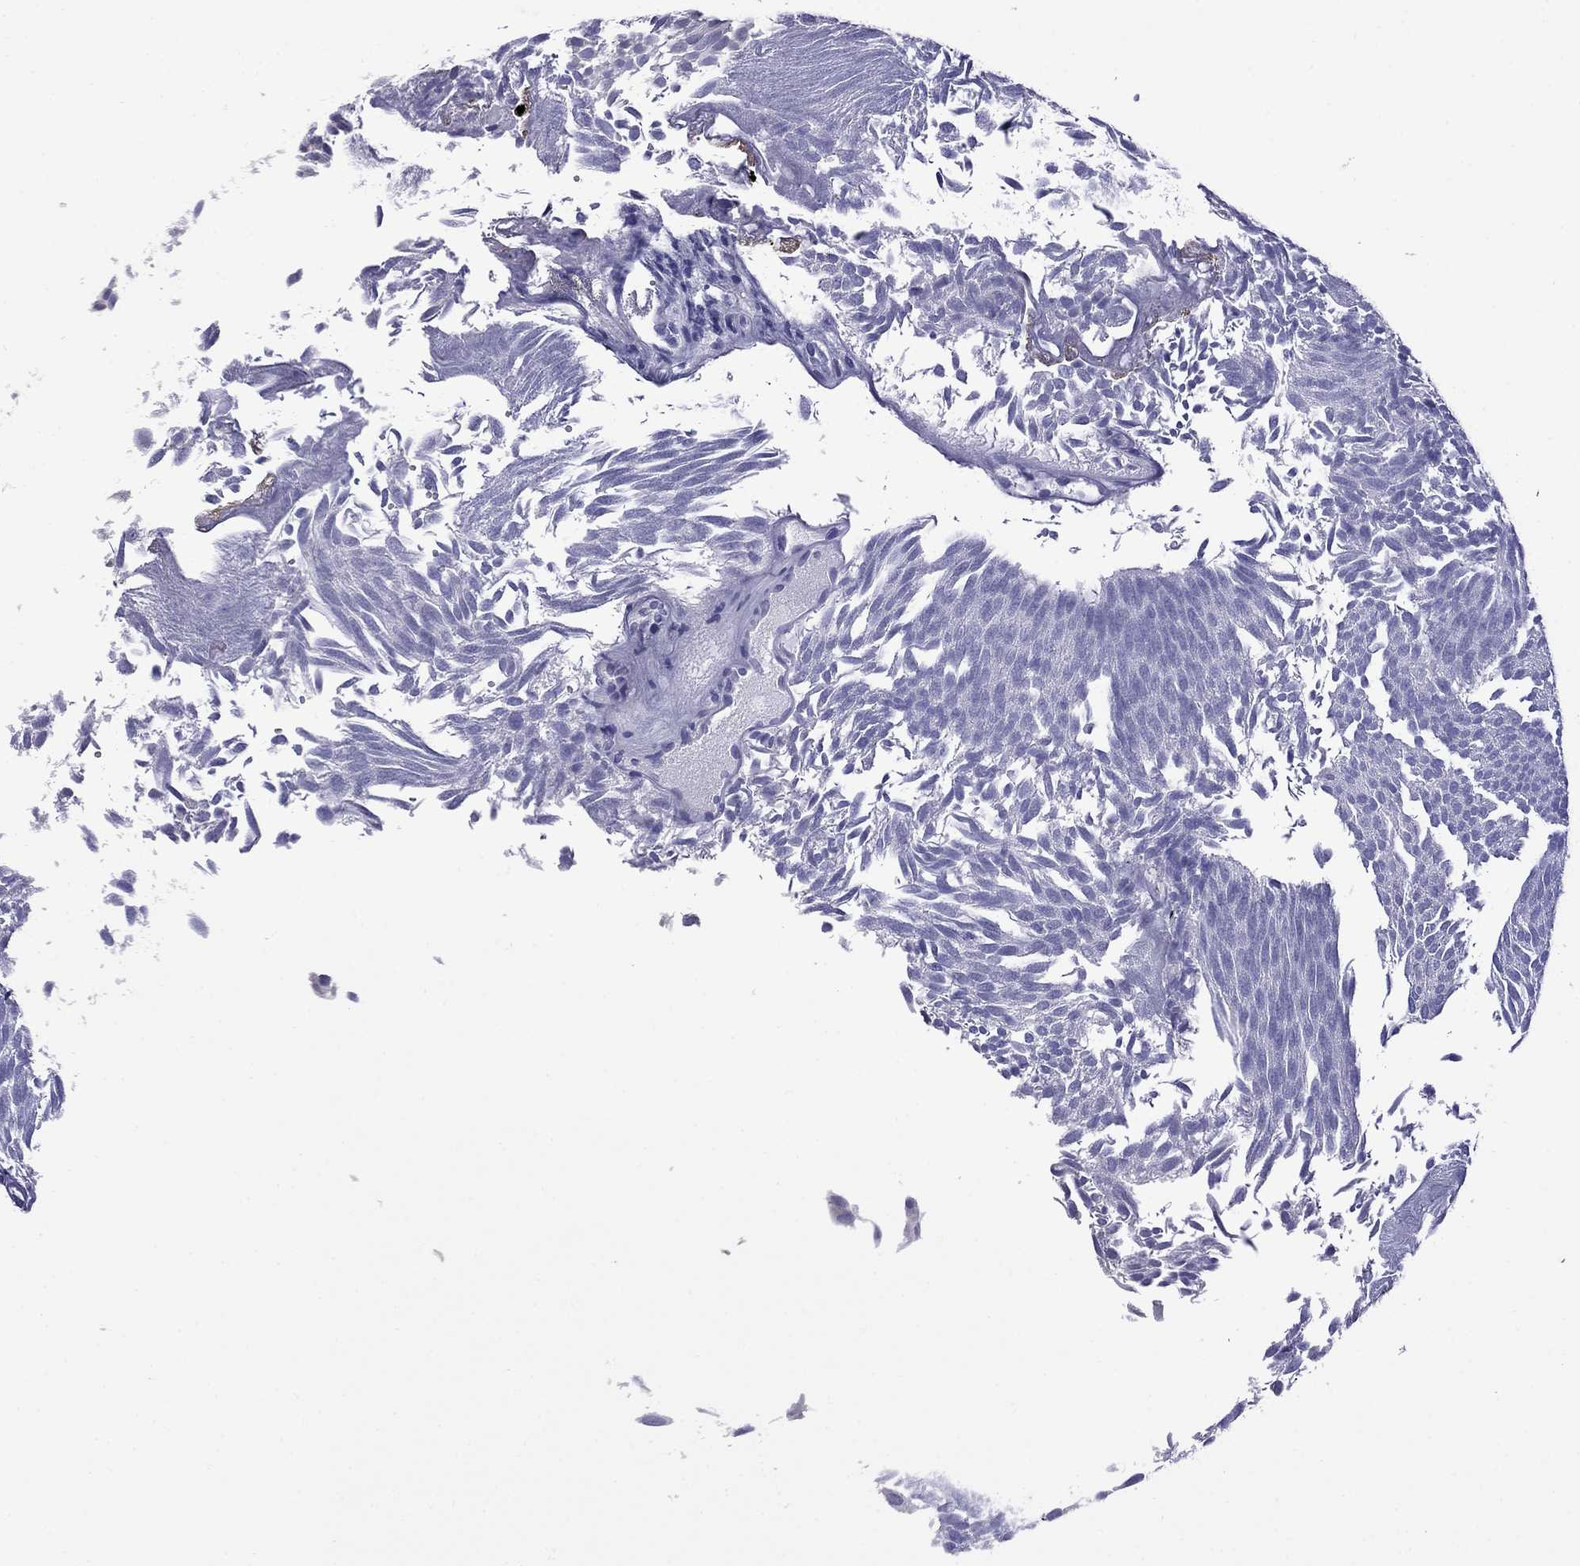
{"staining": {"intensity": "negative", "quantity": "none", "location": "none"}, "tissue": "urothelial cancer", "cell_type": "Tumor cells", "image_type": "cancer", "snomed": [{"axis": "morphology", "description": "Urothelial carcinoma, Low grade"}, {"axis": "topography", "description": "Urinary bladder"}], "caption": "Immunohistochemistry (IHC) of low-grade urothelial carcinoma exhibits no staining in tumor cells.", "gene": "STAR", "patient": {"sex": "male", "age": 52}}